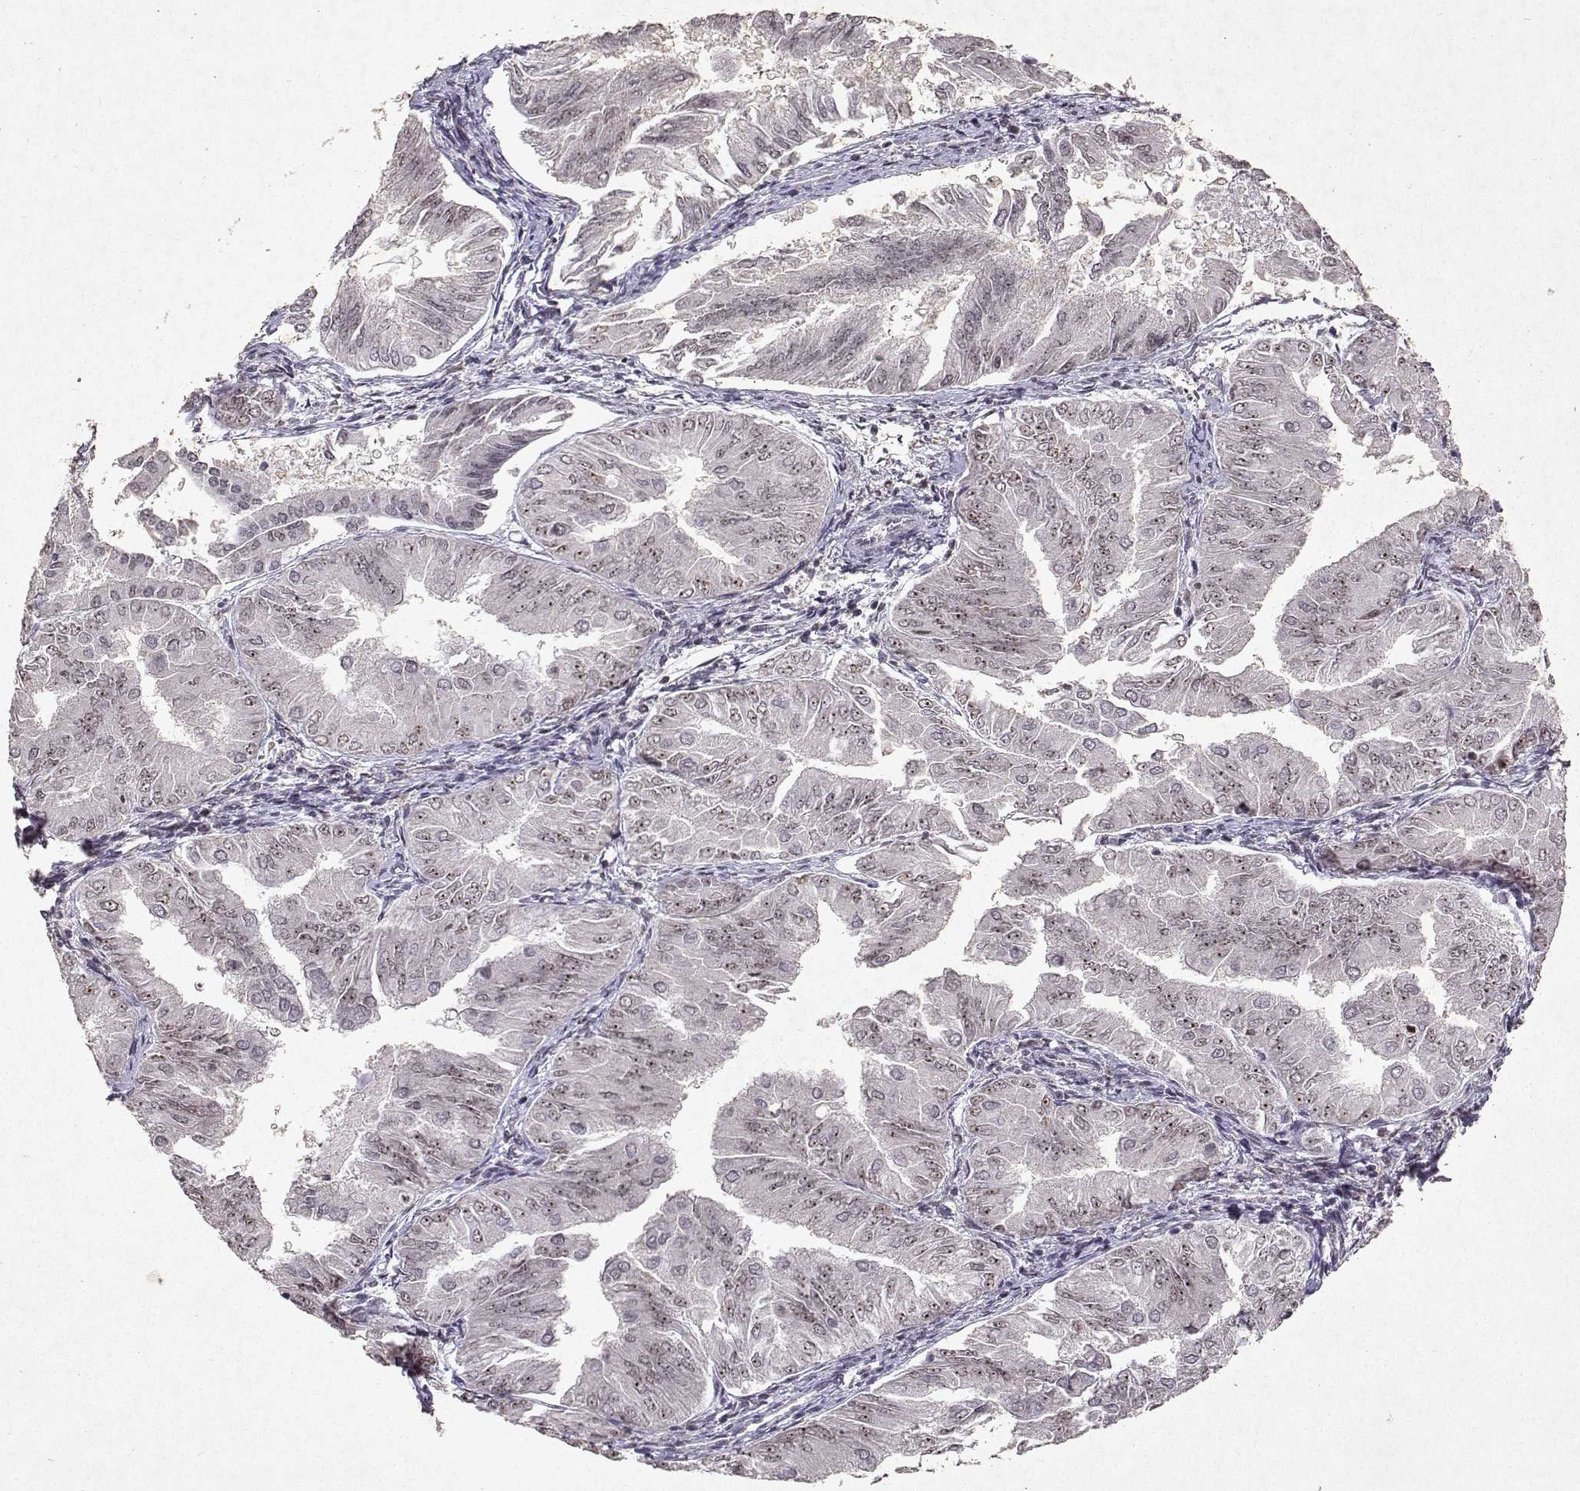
{"staining": {"intensity": "weak", "quantity": "25%-75%", "location": "nuclear"}, "tissue": "endometrial cancer", "cell_type": "Tumor cells", "image_type": "cancer", "snomed": [{"axis": "morphology", "description": "Adenocarcinoma, NOS"}, {"axis": "topography", "description": "Endometrium"}], "caption": "Human adenocarcinoma (endometrial) stained with a protein marker shows weak staining in tumor cells.", "gene": "DDX56", "patient": {"sex": "female", "age": 53}}